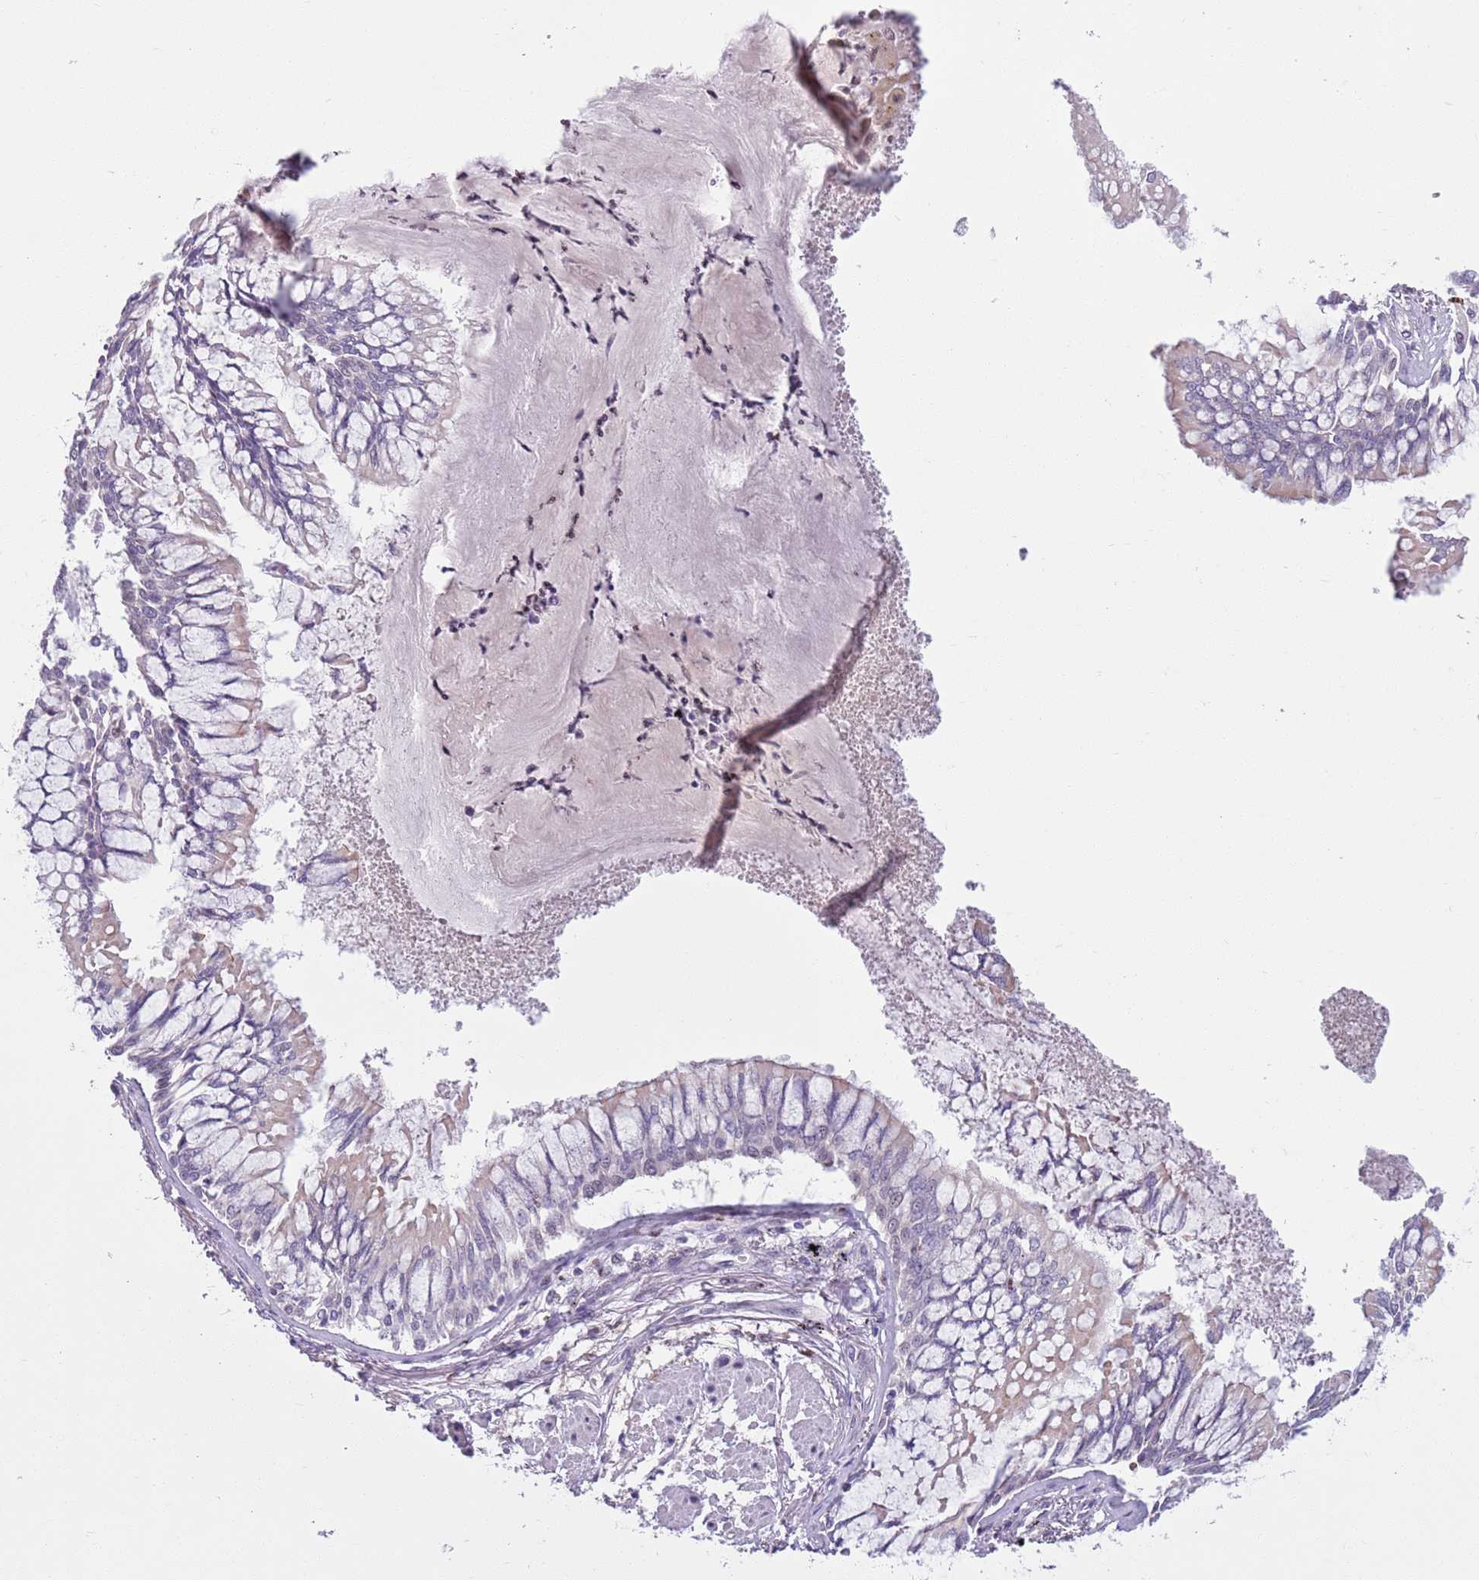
{"staining": {"intensity": "negative", "quantity": "none", "location": "none"}, "tissue": "lung cancer", "cell_type": "Tumor cells", "image_type": "cancer", "snomed": [{"axis": "morphology", "description": "Adenocarcinoma, NOS"}, {"axis": "topography", "description": "Lung"}], "caption": "An immunohistochemistry photomicrograph of lung cancer is shown. There is no staining in tumor cells of lung cancer.", "gene": "ADCY7", "patient": {"sex": "male", "age": 67}}